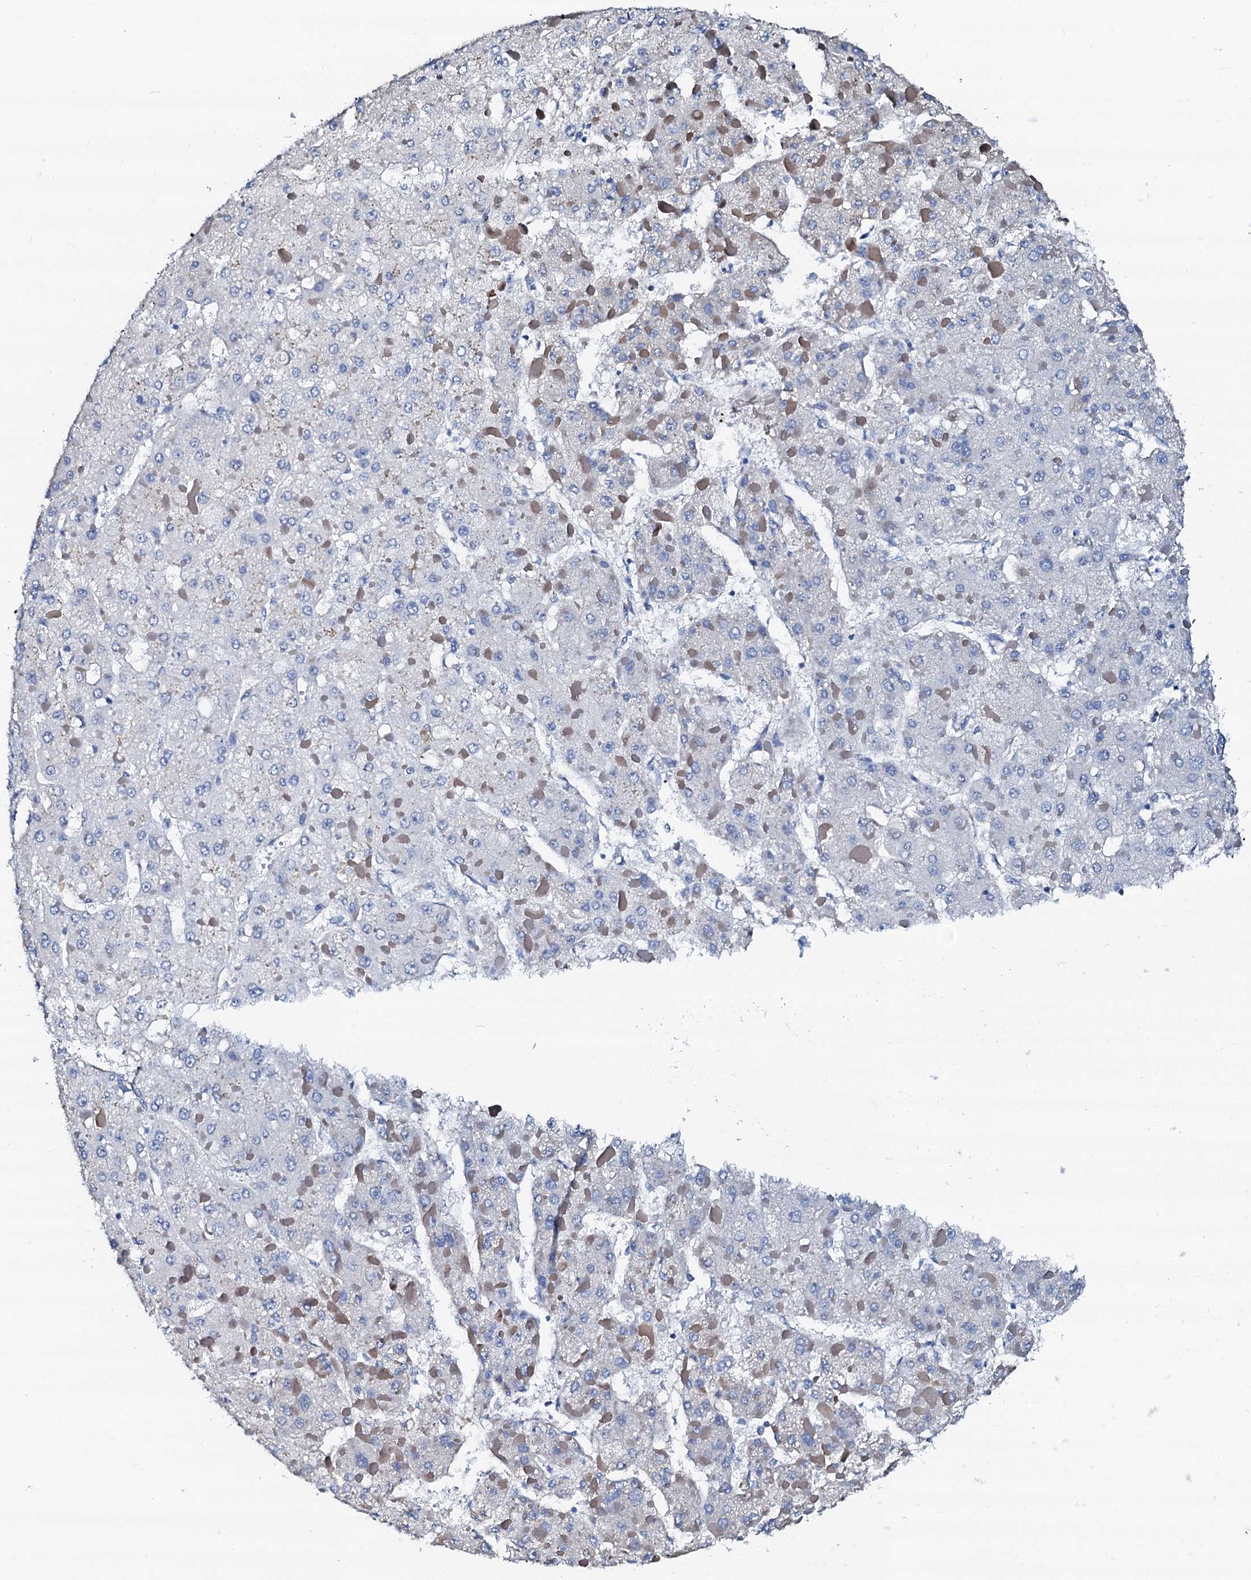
{"staining": {"intensity": "negative", "quantity": "none", "location": "none"}, "tissue": "liver cancer", "cell_type": "Tumor cells", "image_type": "cancer", "snomed": [{"axis": "morphology", "description": "Carcinoma, Hepatocellular, NOS"}, {"axis": "topography", "description": "Liver"}], "caption": "Human liver cancer (hepatocellular carcinoma) stained for a protein using immunohistochemistry demonstrates no positivity in tumor cells.", "gene": "AKAP3", "patient": {"sex": "female", "age": 73}}